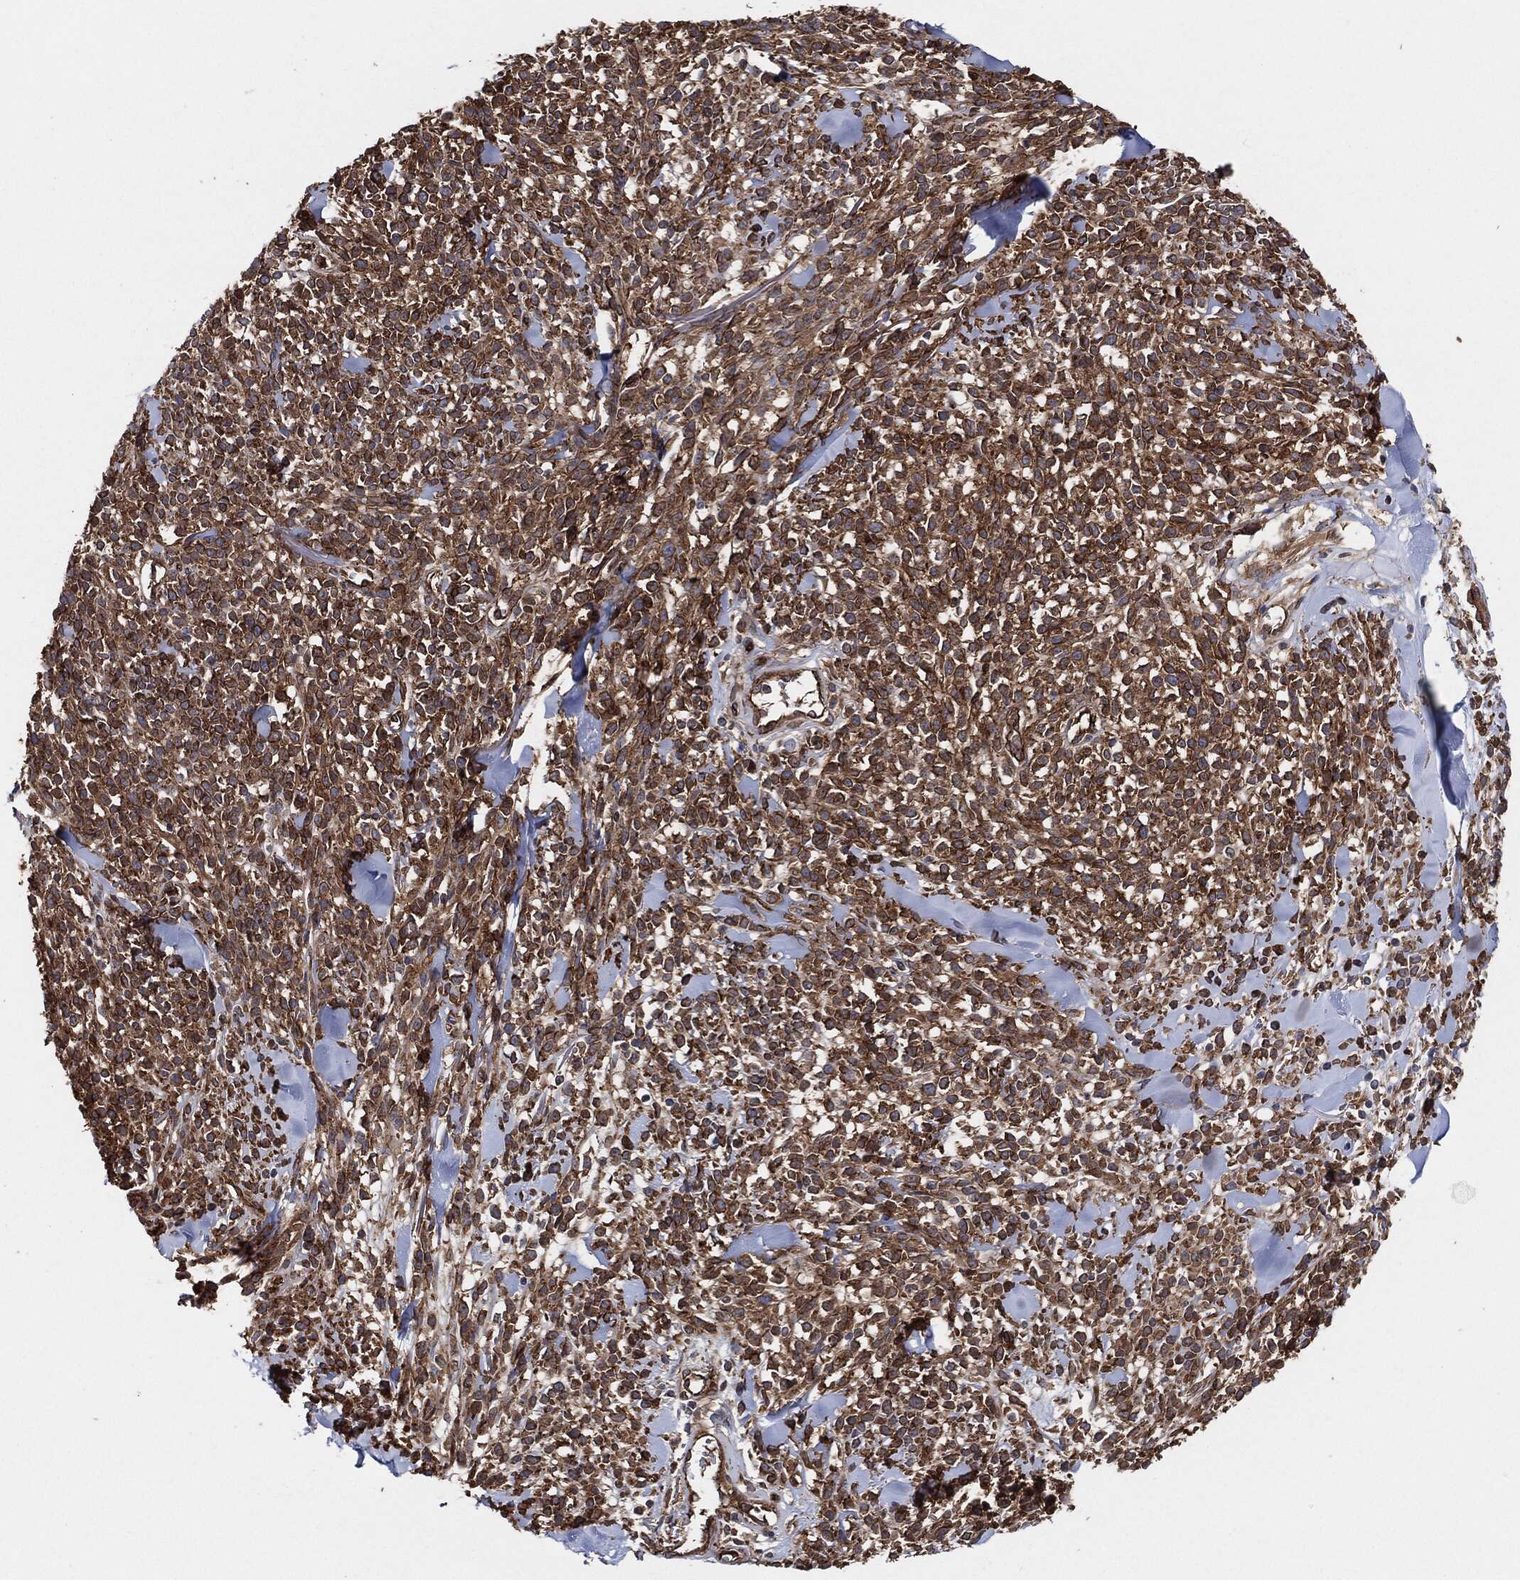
{"staining": {"intensity": "strong", "quantity": "25%-75%", "location": "cytoplasmic/membranous"}, "tissue": "melanoma", "cell_type": "Tumor cells", "image_type": "cancer", "snomed": [{"axis": "morphology", "description": "Malignant melanoma, NOS"}, {"axis": "topography", "description": "Skin"}, {"axis": "topography", "description": "Skin of trunk"}], "caption": "Tumor cells reveal high levels of strong cytoplasmic/membranous positivity in about 25%-75% of cells in malignant melanoma. The protein is shown in brown color, while the nuclei are stained blue.", "gene": "CTNNA1", "patient": {"sex": "male", "age": 74}}